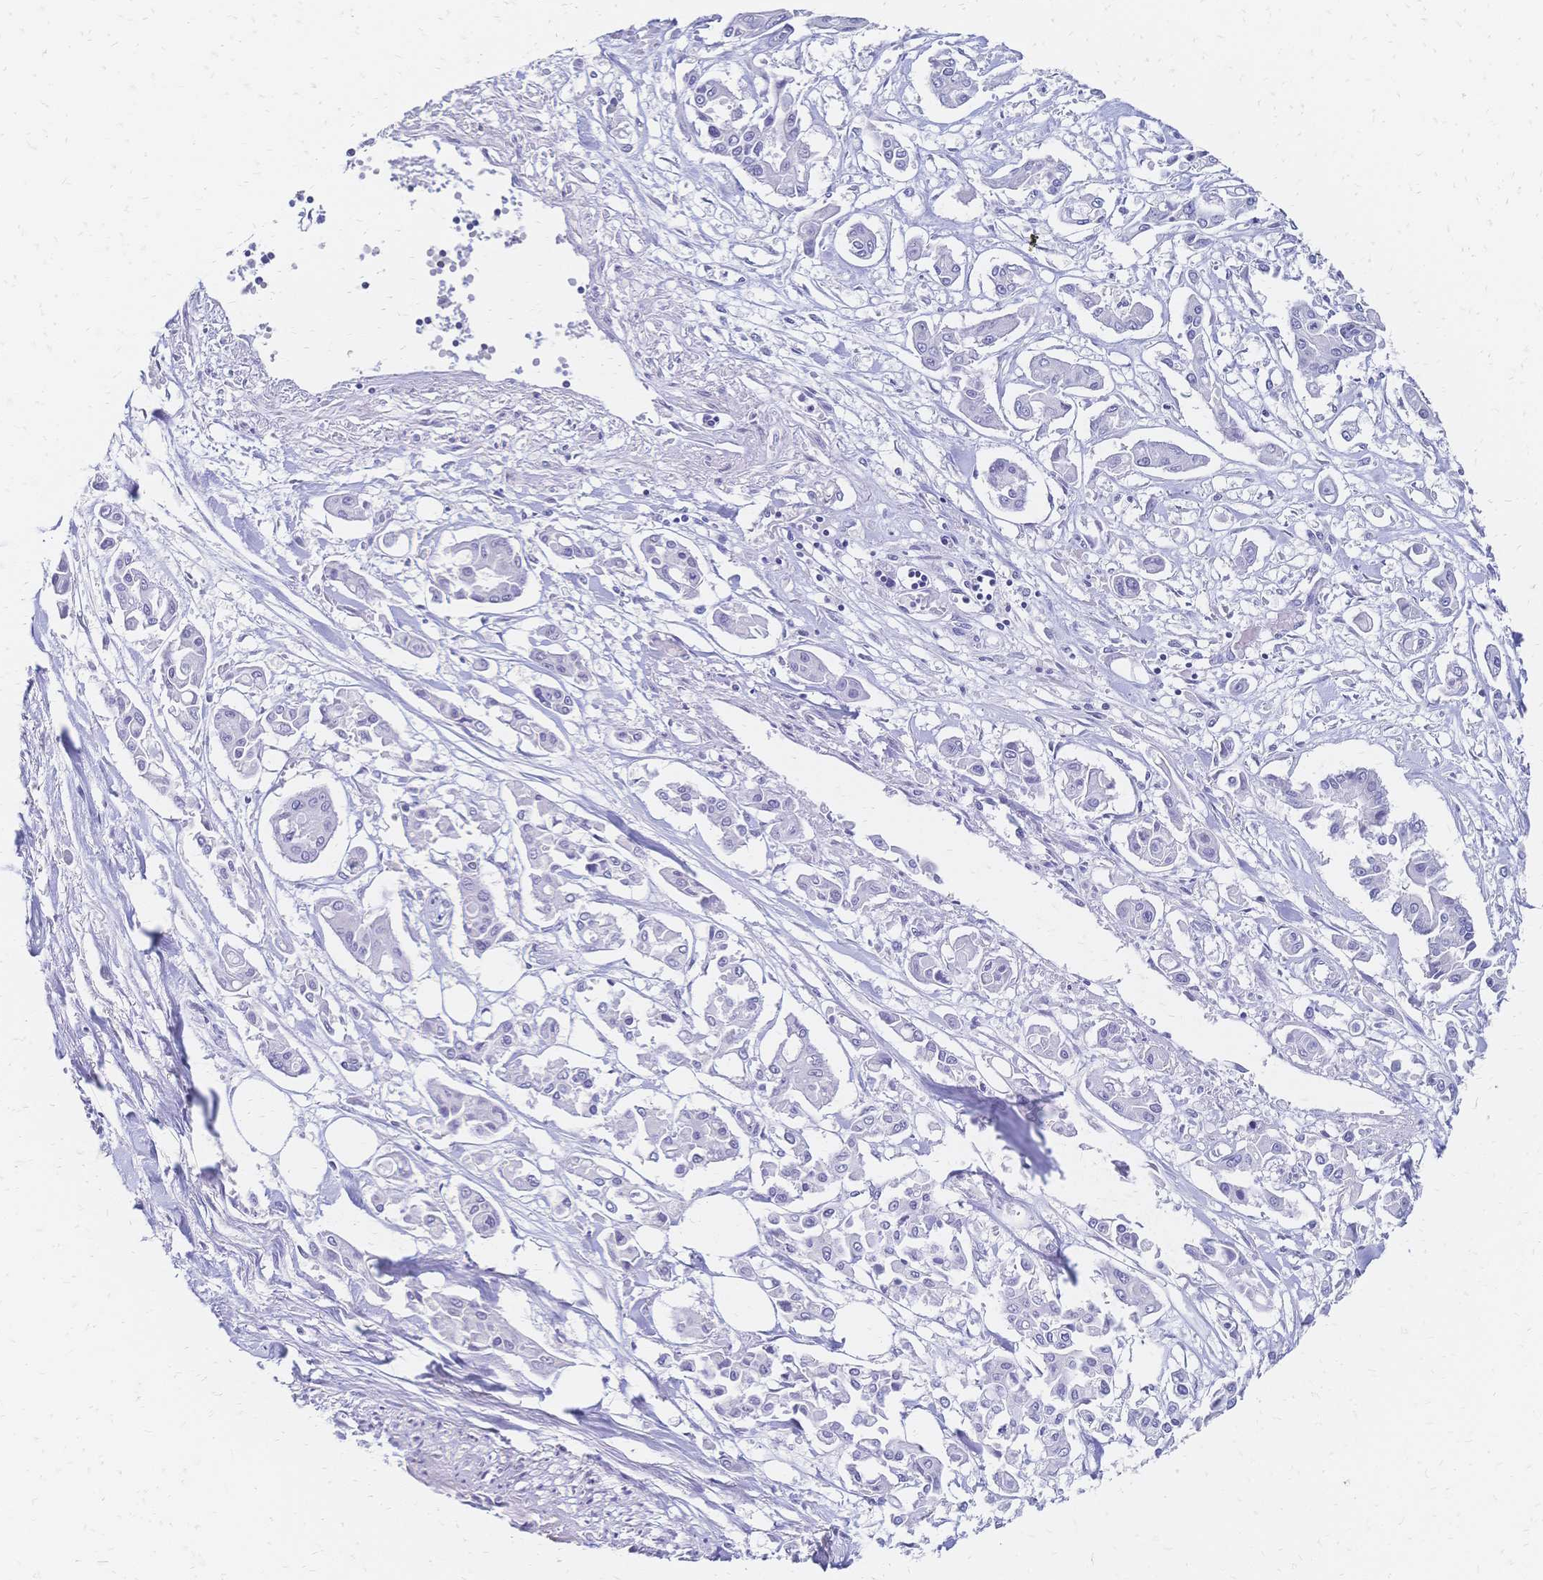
{"staining": {"intensity": "negative", "quantity": "none", "location": "none"}, "tissue": "pancreatic cancer", "cell_type": "Tumor cells", "image_type": "cancer", "snomed": [{"axis": "morphology", "description": "Adenocarcinoma, NOS"}, {"axis": "topography", "description": "Pancreas"}], "caption": "Image shows no protein positivity in tumor cells of pancreatic cancer tissue.", "gene": "CBX7", "patient": {"sex": "male", "age": 61}}